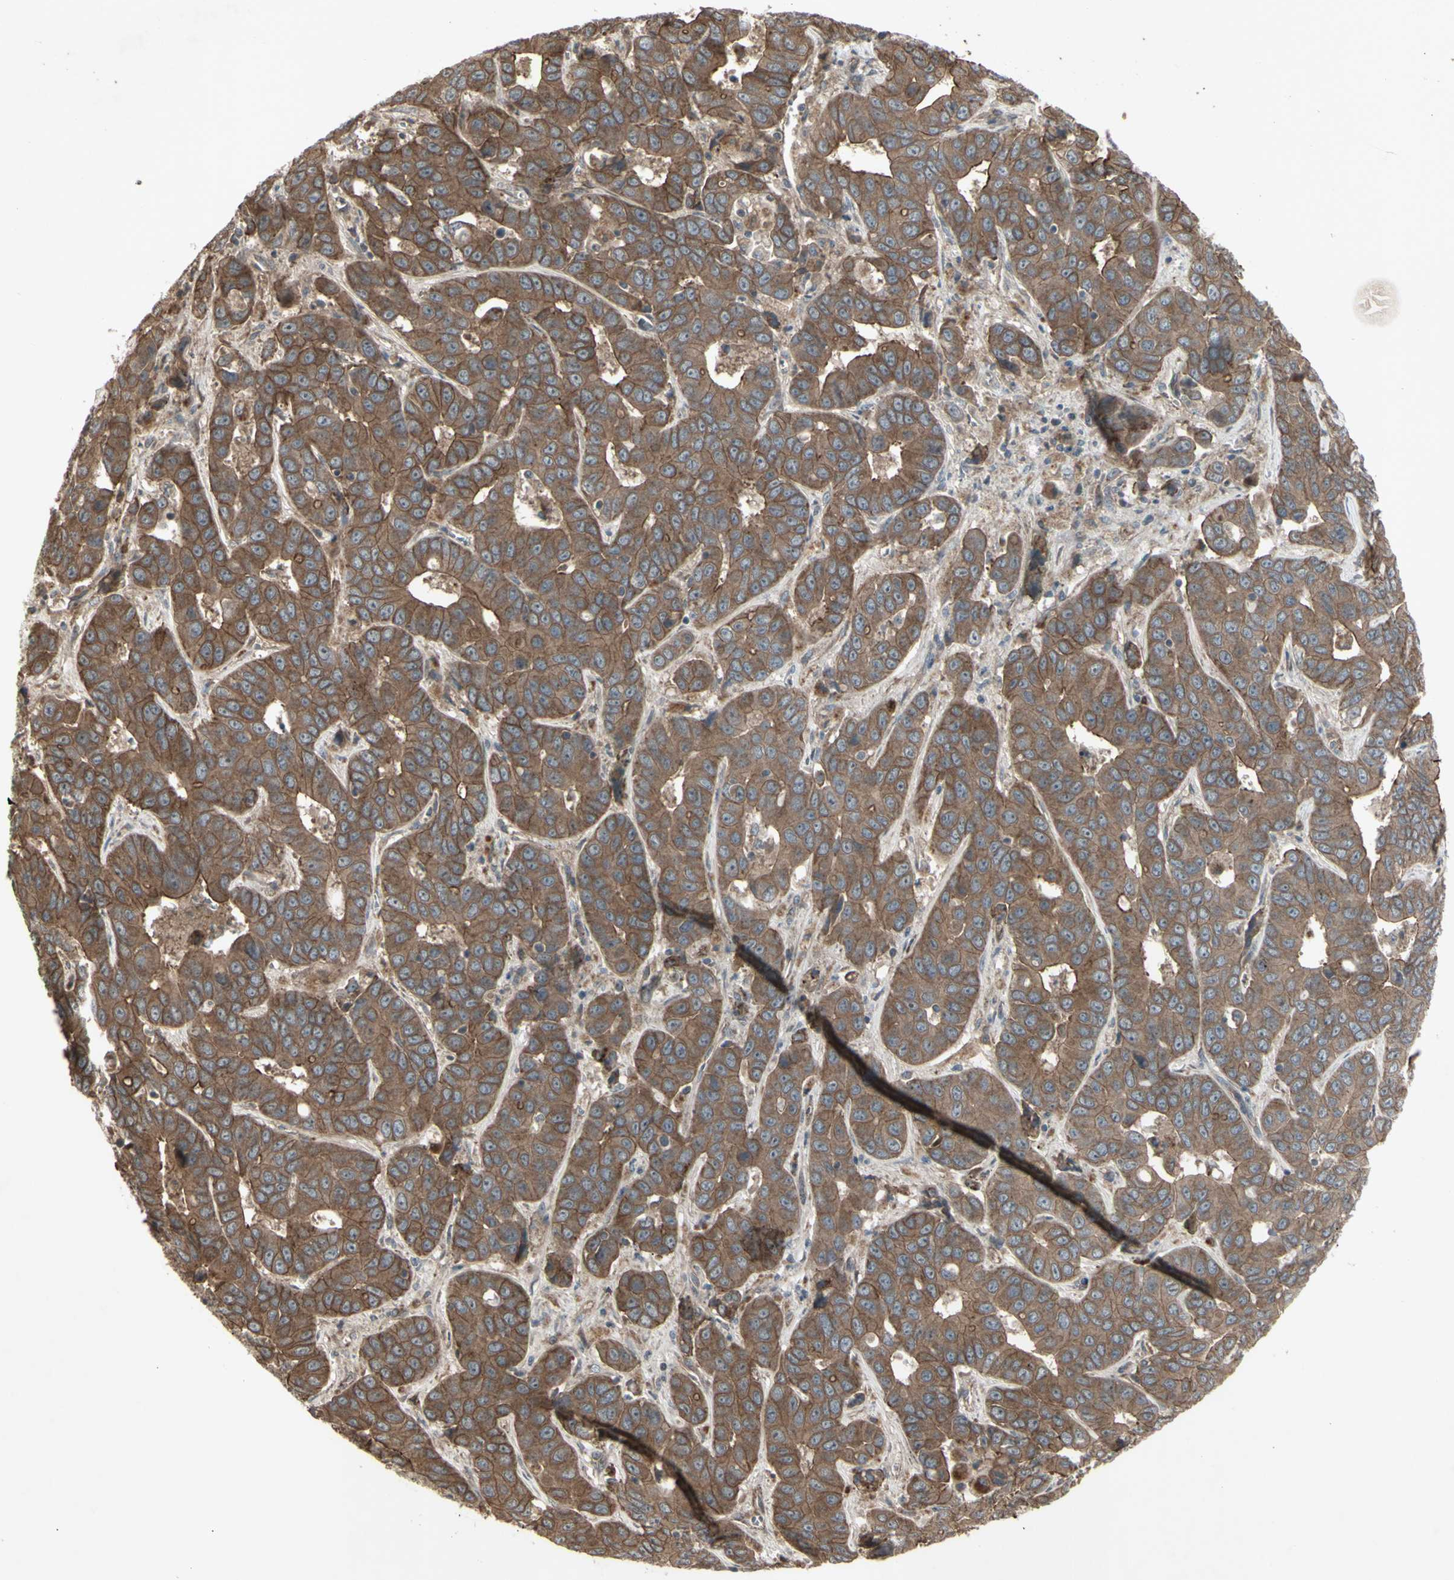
{"staining": {"intensity": "moderate", "quantity": ">75%", "location": "cytoplasmic/membranous"}, "tissue": "liver cancer", "cell_type": "Tumor cells", "image_type": "cancer", "snomed": [{"axis": "morphology", "description": "Cholangiocarcinoma"}, {"axis": "topography", "description": "Liver"}], "caption": "Protein expression analysis of human liver cancer (cholangiocarcinoma) reveals moderate cytoplasmic/membranous positivity in approximately >75% of tumor cells.", "gene": "JAG1", "patient": {"sex": "female", "age": 52}}